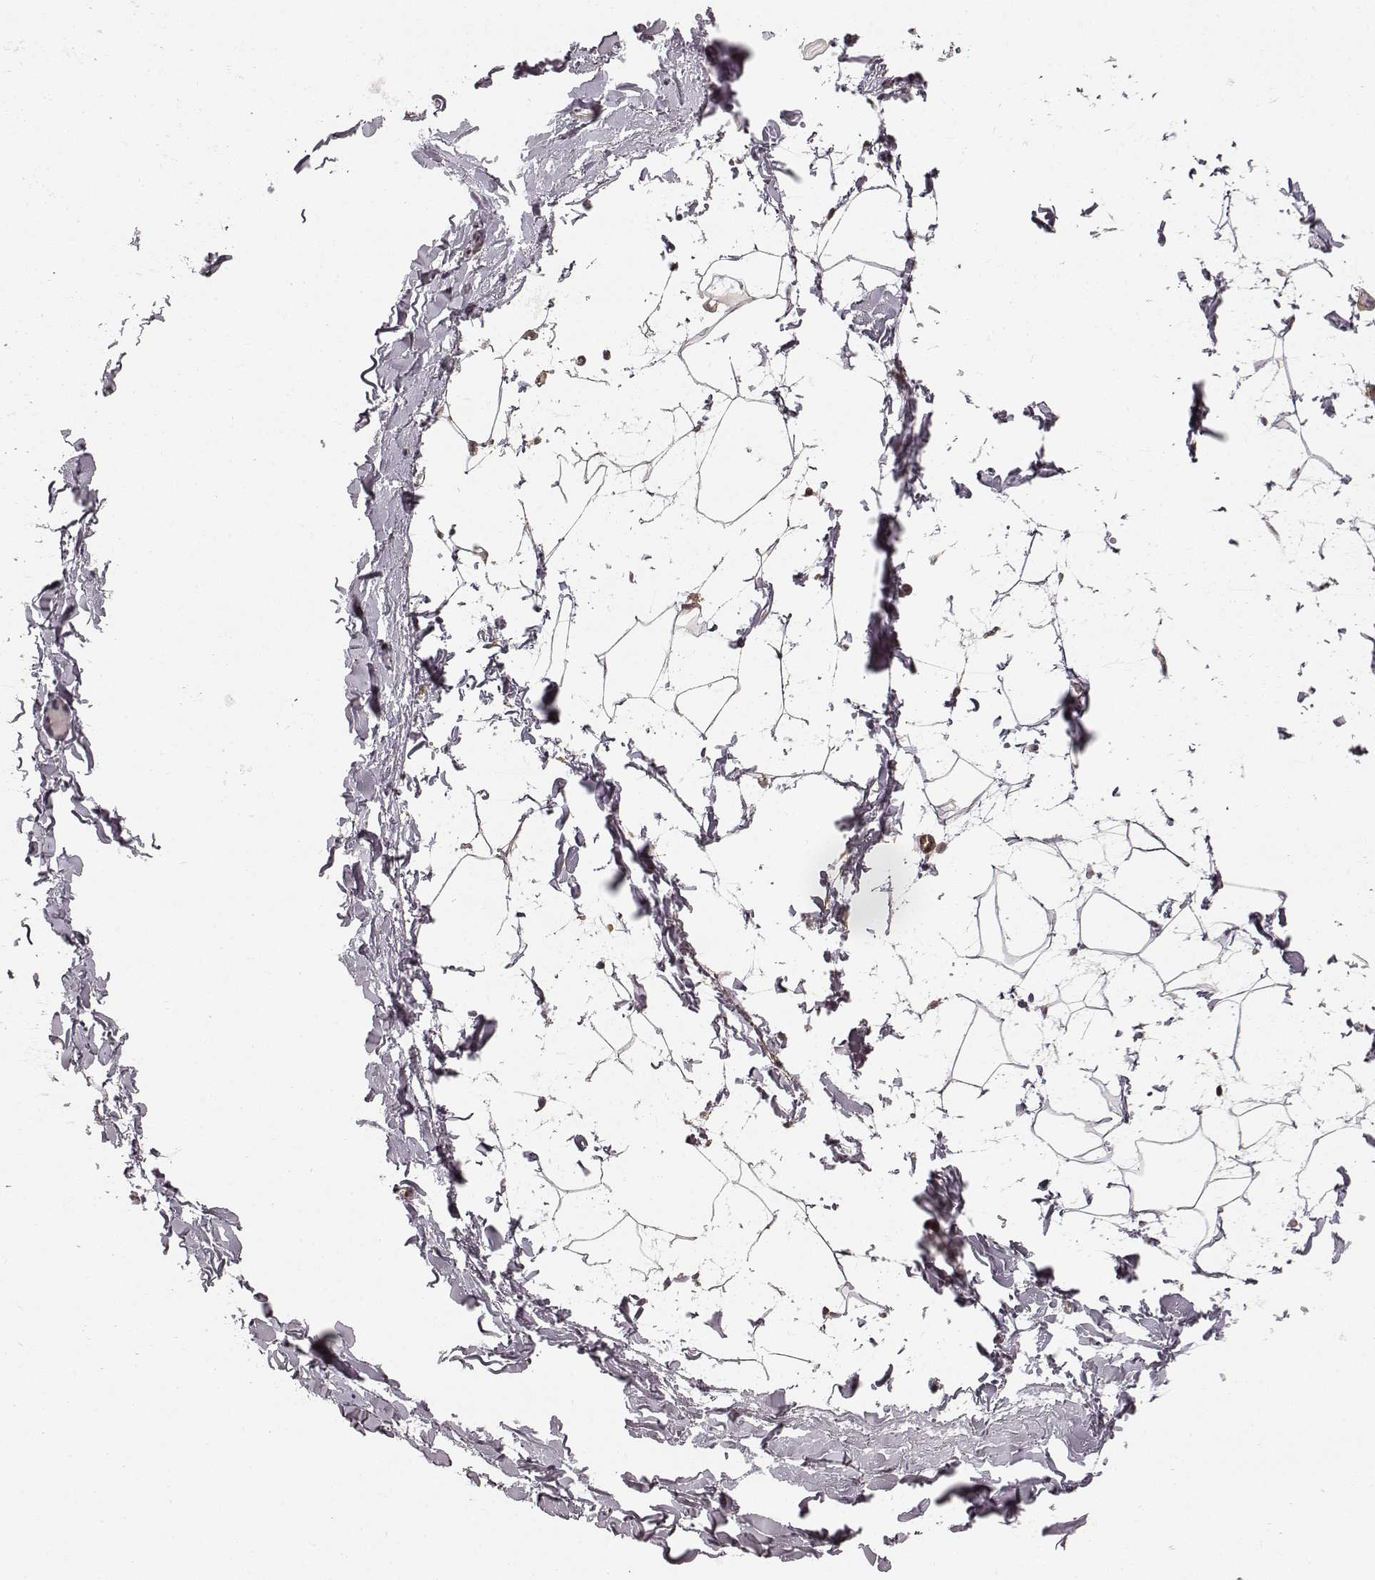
{"staining": {"intensity": "negative", "quantity": "none", "location": "none"}, "tissue": "adipose tissue", "cell_type": "Adipocytes", "image_type": "normal", "snomed": [{"axis": "morphology", "description": "Normal tissue, NOS"}, {"axis": "topography", "description": "Gallbladder"}, {"axis": "topography", "description": "Peripheral nerve tissue"}], "caption": "Image shows no significant protein staining in adipocytes of unremarkable adipose tissue. (Stains: DAB immunohistochemistry (IHC) with hematoxylin counter stain, Microscopy: brightfield microscopy at high magnification).", "gene": "TMEM14A", "patient": {"sex": "female", "age": 45}}